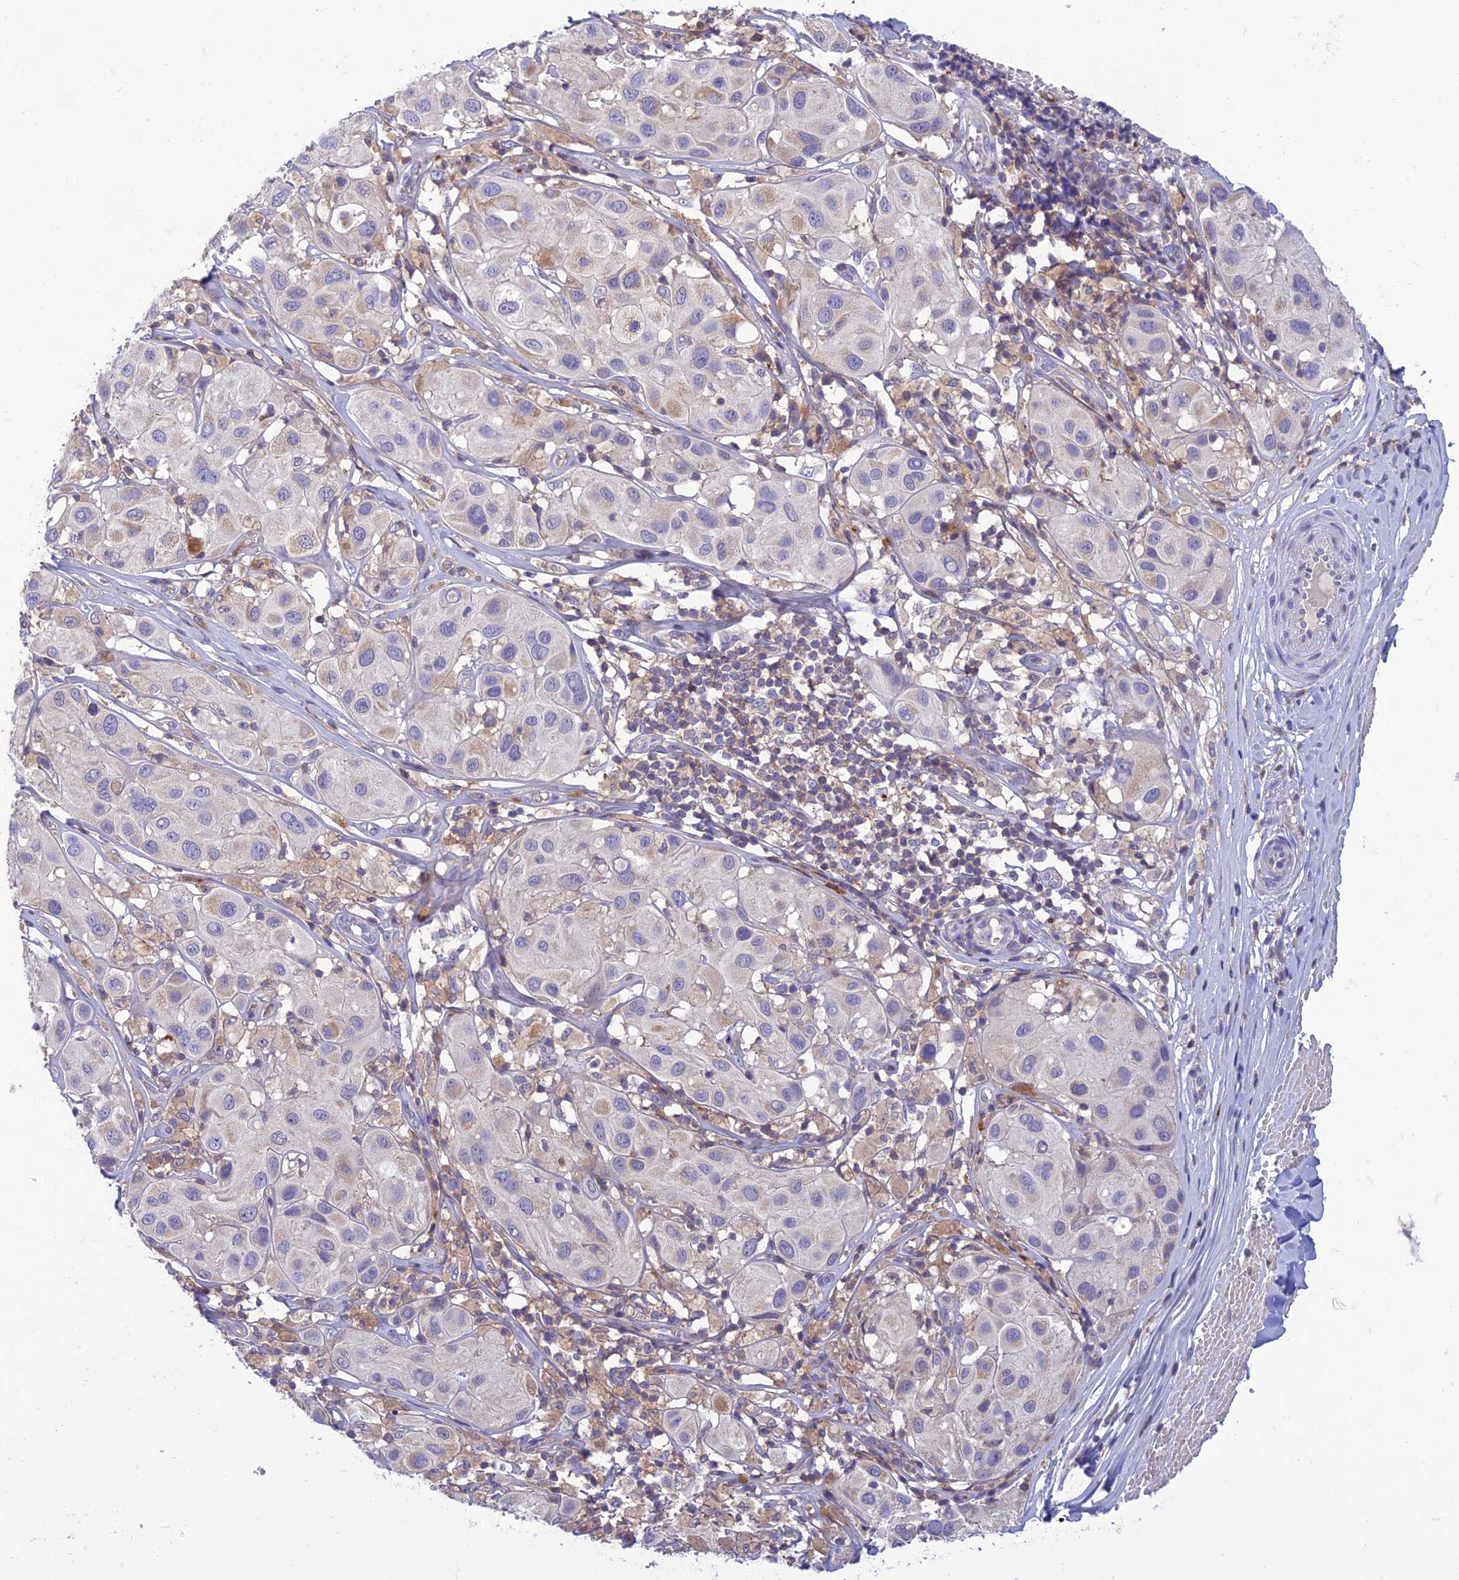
{"staining": {"intensity": "negative", "quantity": "none", "location": "none"}, "tissue": "melanoma", "cell_type": "Tumor cells", "image_type": "cancer", "snomed": [{"axis": "morphology", "description": "Malignant melanoma, Metastatic site"}, {"axis": "topography", "description": "Skin"}], "caption": "The immunohistochemistry image has no significant staining in tumor cells of malignant melanoma (metastatic site) tissue.", "gene": "IRAK3", "patient": {"sex": "male", "age": 41}}